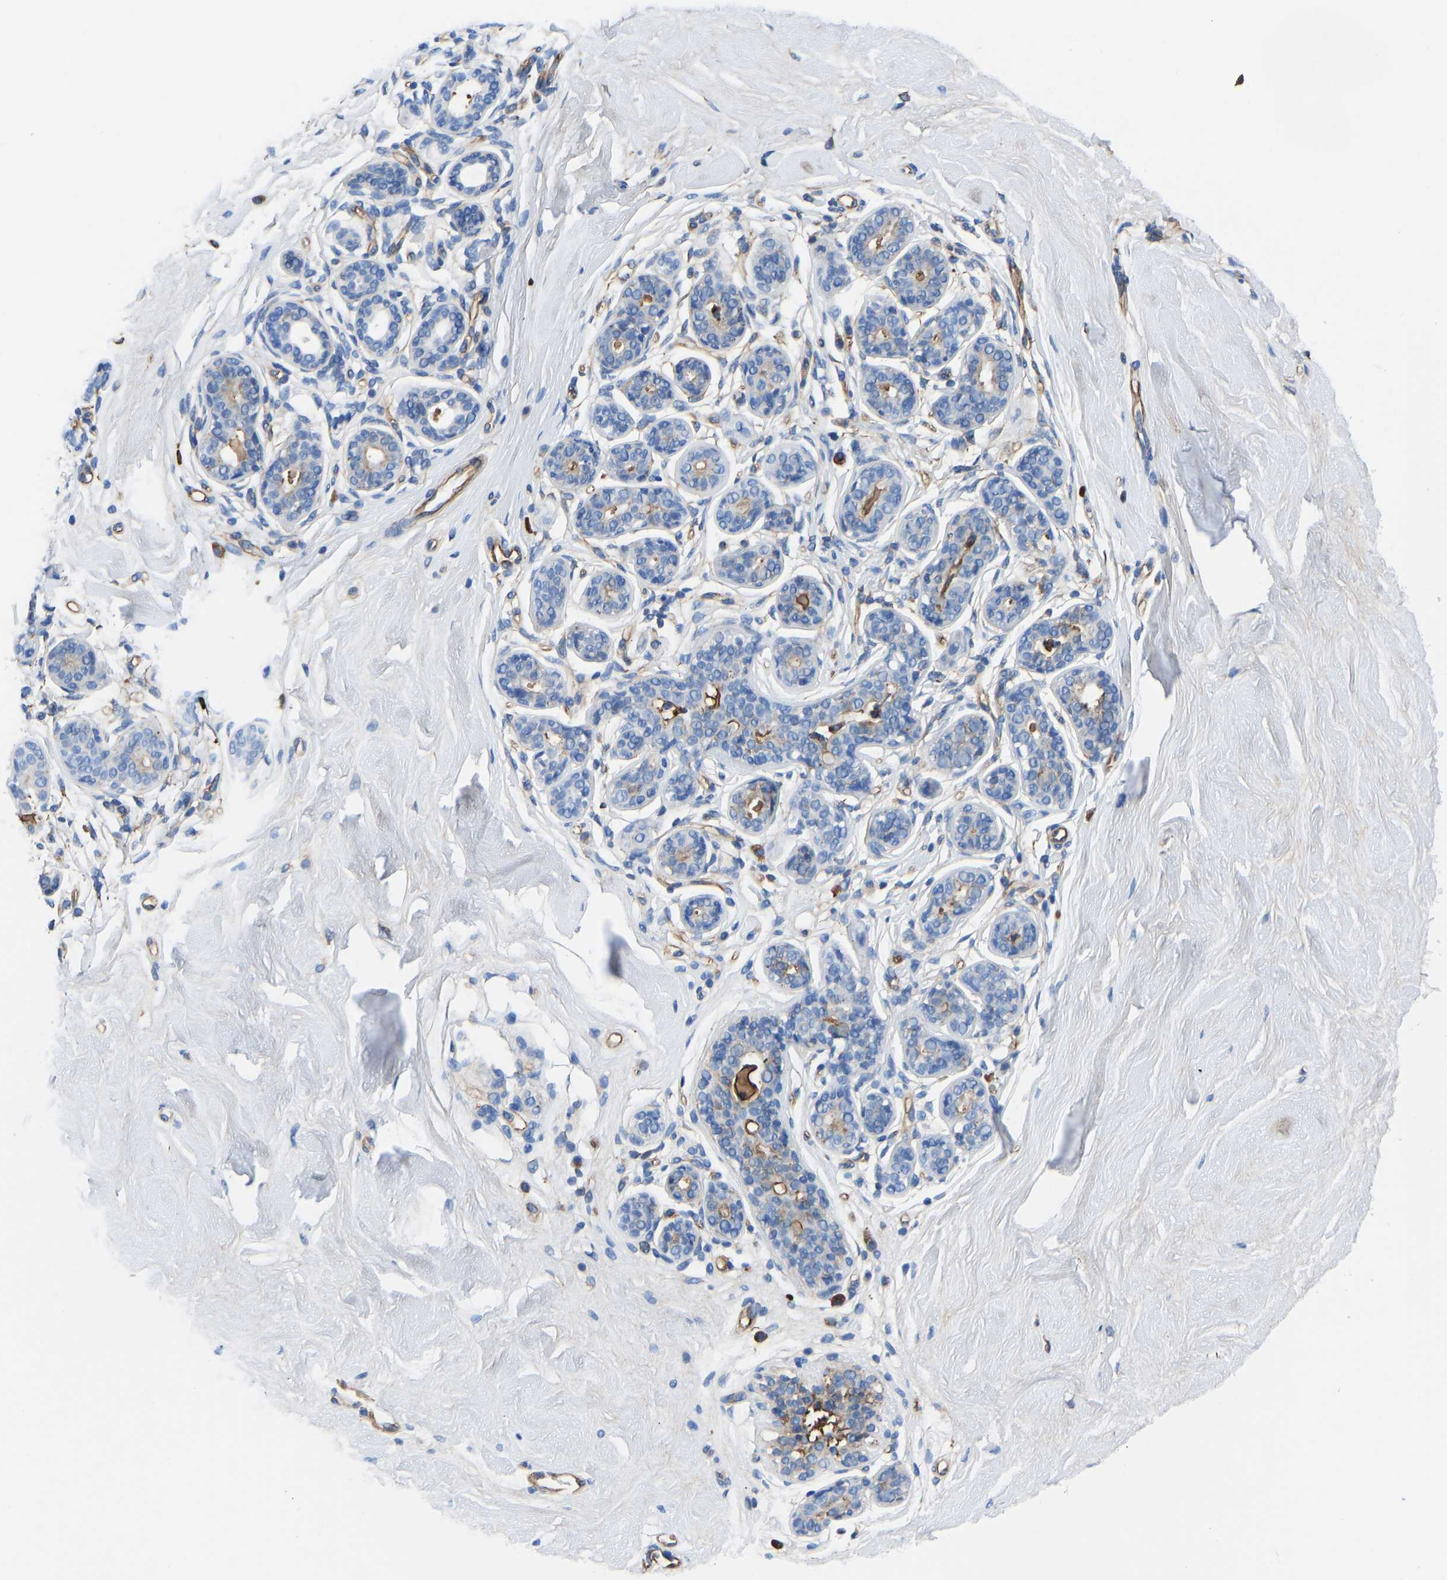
{"staining": {"intensity": "negative", "quantity": "none", "location": "none"}, "tissue": "breast", "cell_type": "Adipocytes", "image_type": "normal", "snomed": [{"axis": "morphology", "description": "Normal tissue, NOS"}, {"axis": "topography", "description": "Breast"}], "caption": "Immunohistochemistry (IHC) image of unremarkable breast stained for a protein (brown), which displays no expression in adipocytes.", "gene": "HSPG2", "patient": {"sex": "female", "age": 22}}